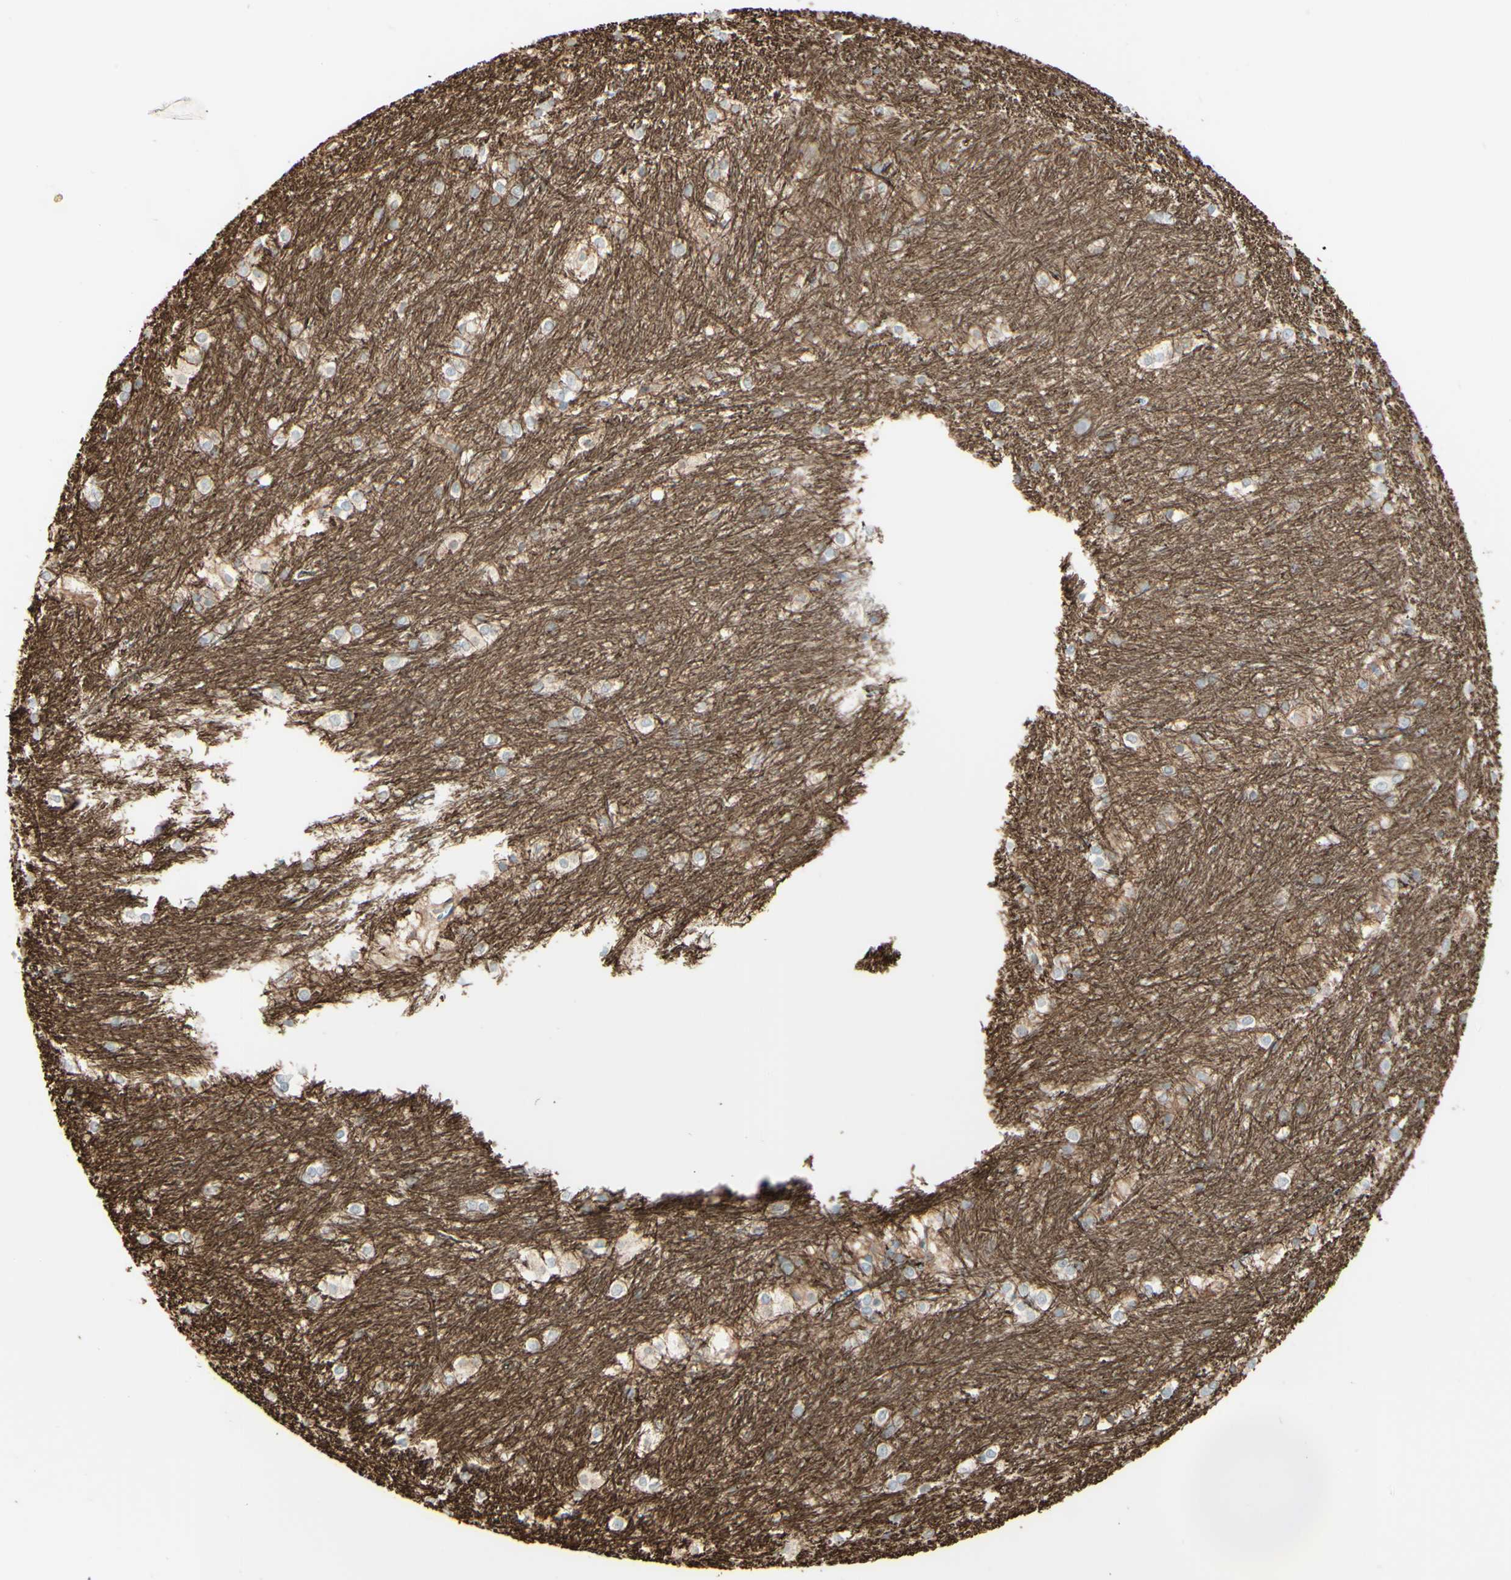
{"staining": {"intensity": "negative", "quantity": "none", "location": "none"}, "tissue": "caudate", "cell_type": "Glial cells", "image_type": "normal", "snomed": [{"axis": "morphology", "description": "Normal tissue, NOS"}, {"axis": "topography", "description": "Lateral ventricle wall"}], "caption": "Immunohistochemistry (IHC) image of normal caudate: human caudate stained with DAB shows no significant protein staining in glial cells.", "gene": "RNF149", "patient": {"sex": "female", "age": 19}}